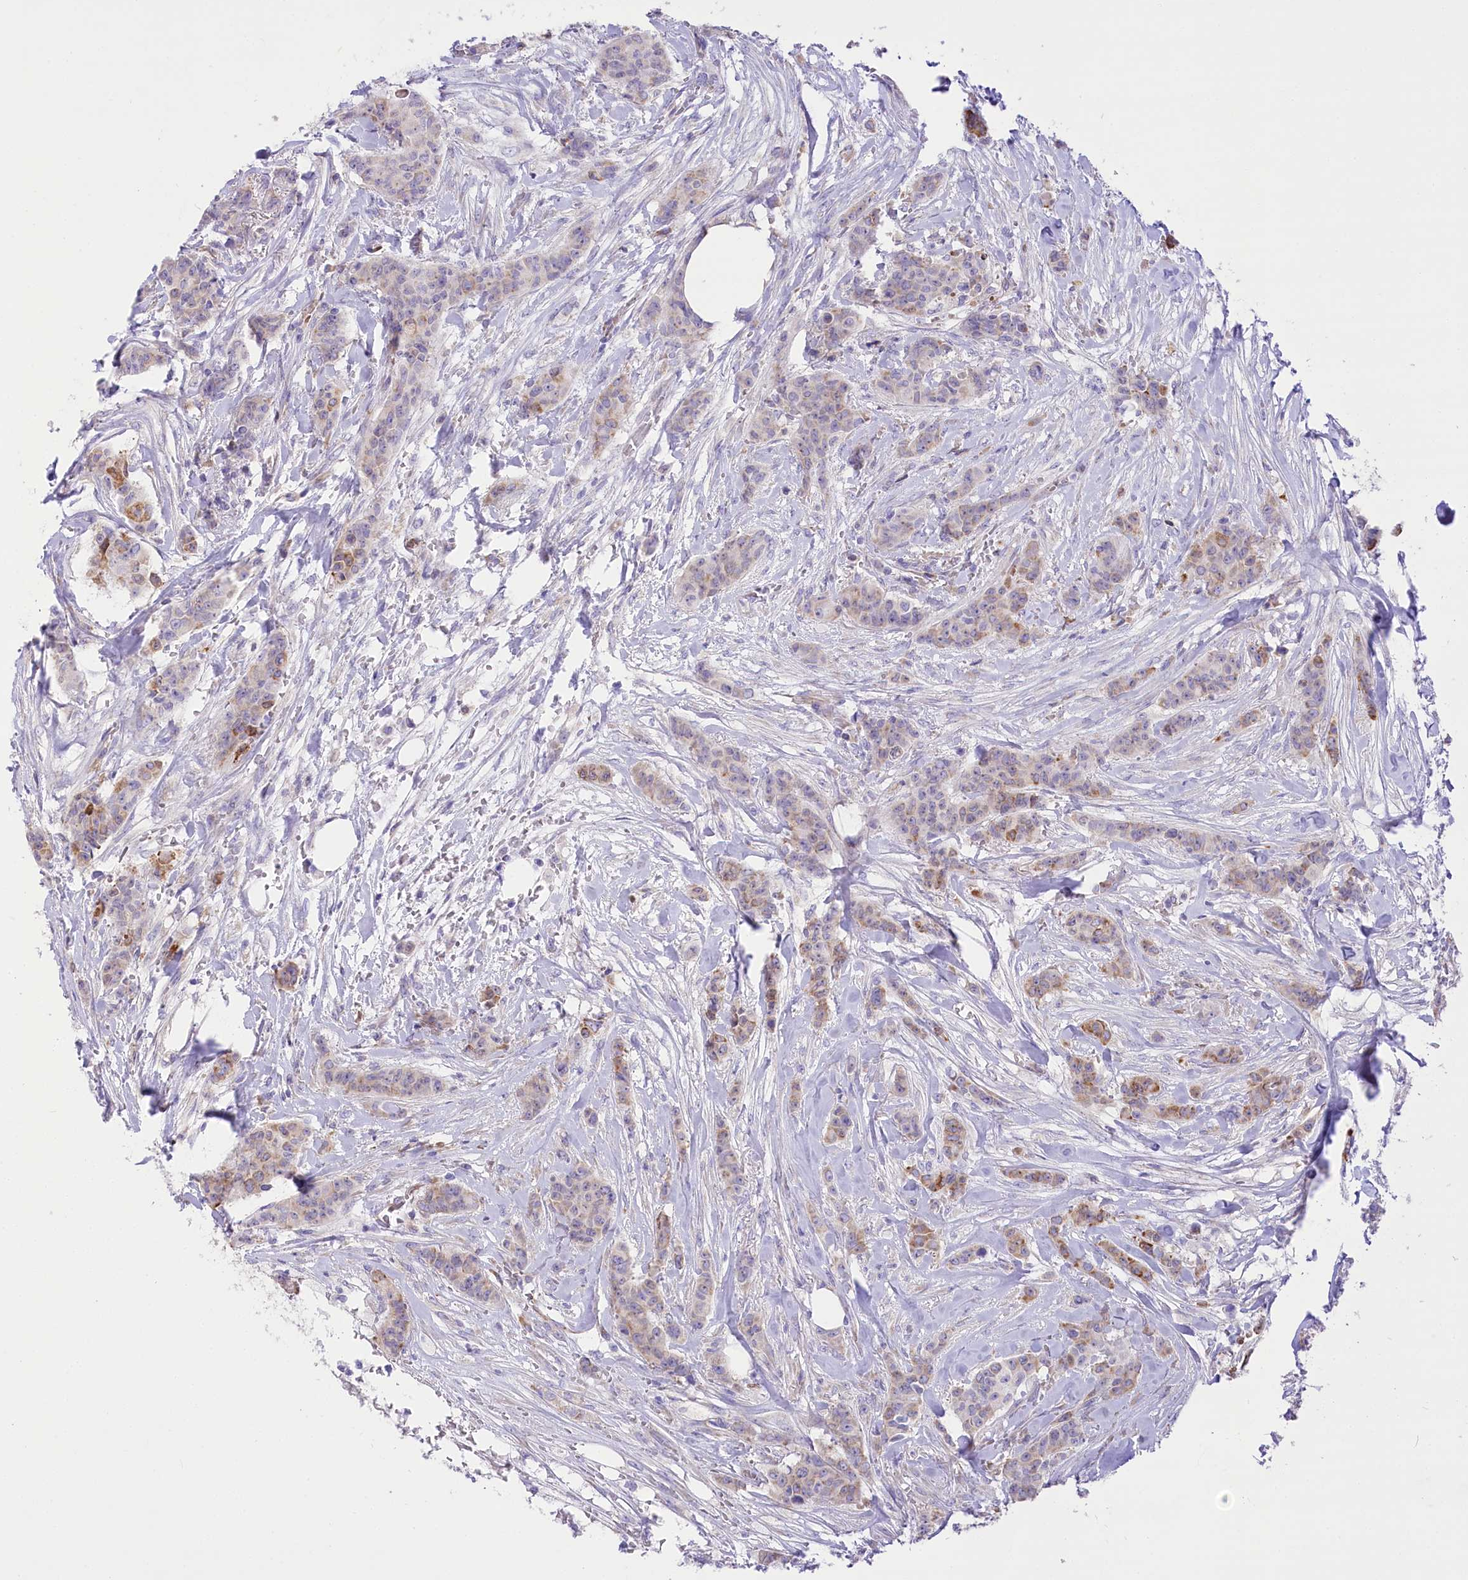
{"staining": {"intensity": "moderate", "quantity": "<25%", "location": "cytoplasmic/membranous"}, "tissue": "breast cancer", "cell_type": "Tumor cells", "image_type": "cancer", "snomed": [{"axis": "morphology", "description": "Duct carcinoma"}, {"axis": "topography", "description": "Breast"}], "caption": "Breast cancer (intraductal carcinoma) stained with a protein marker displays moderate staining in tumor cells.", "gene": "STT3B", "patient": {"sex": "female", "age": 40}}